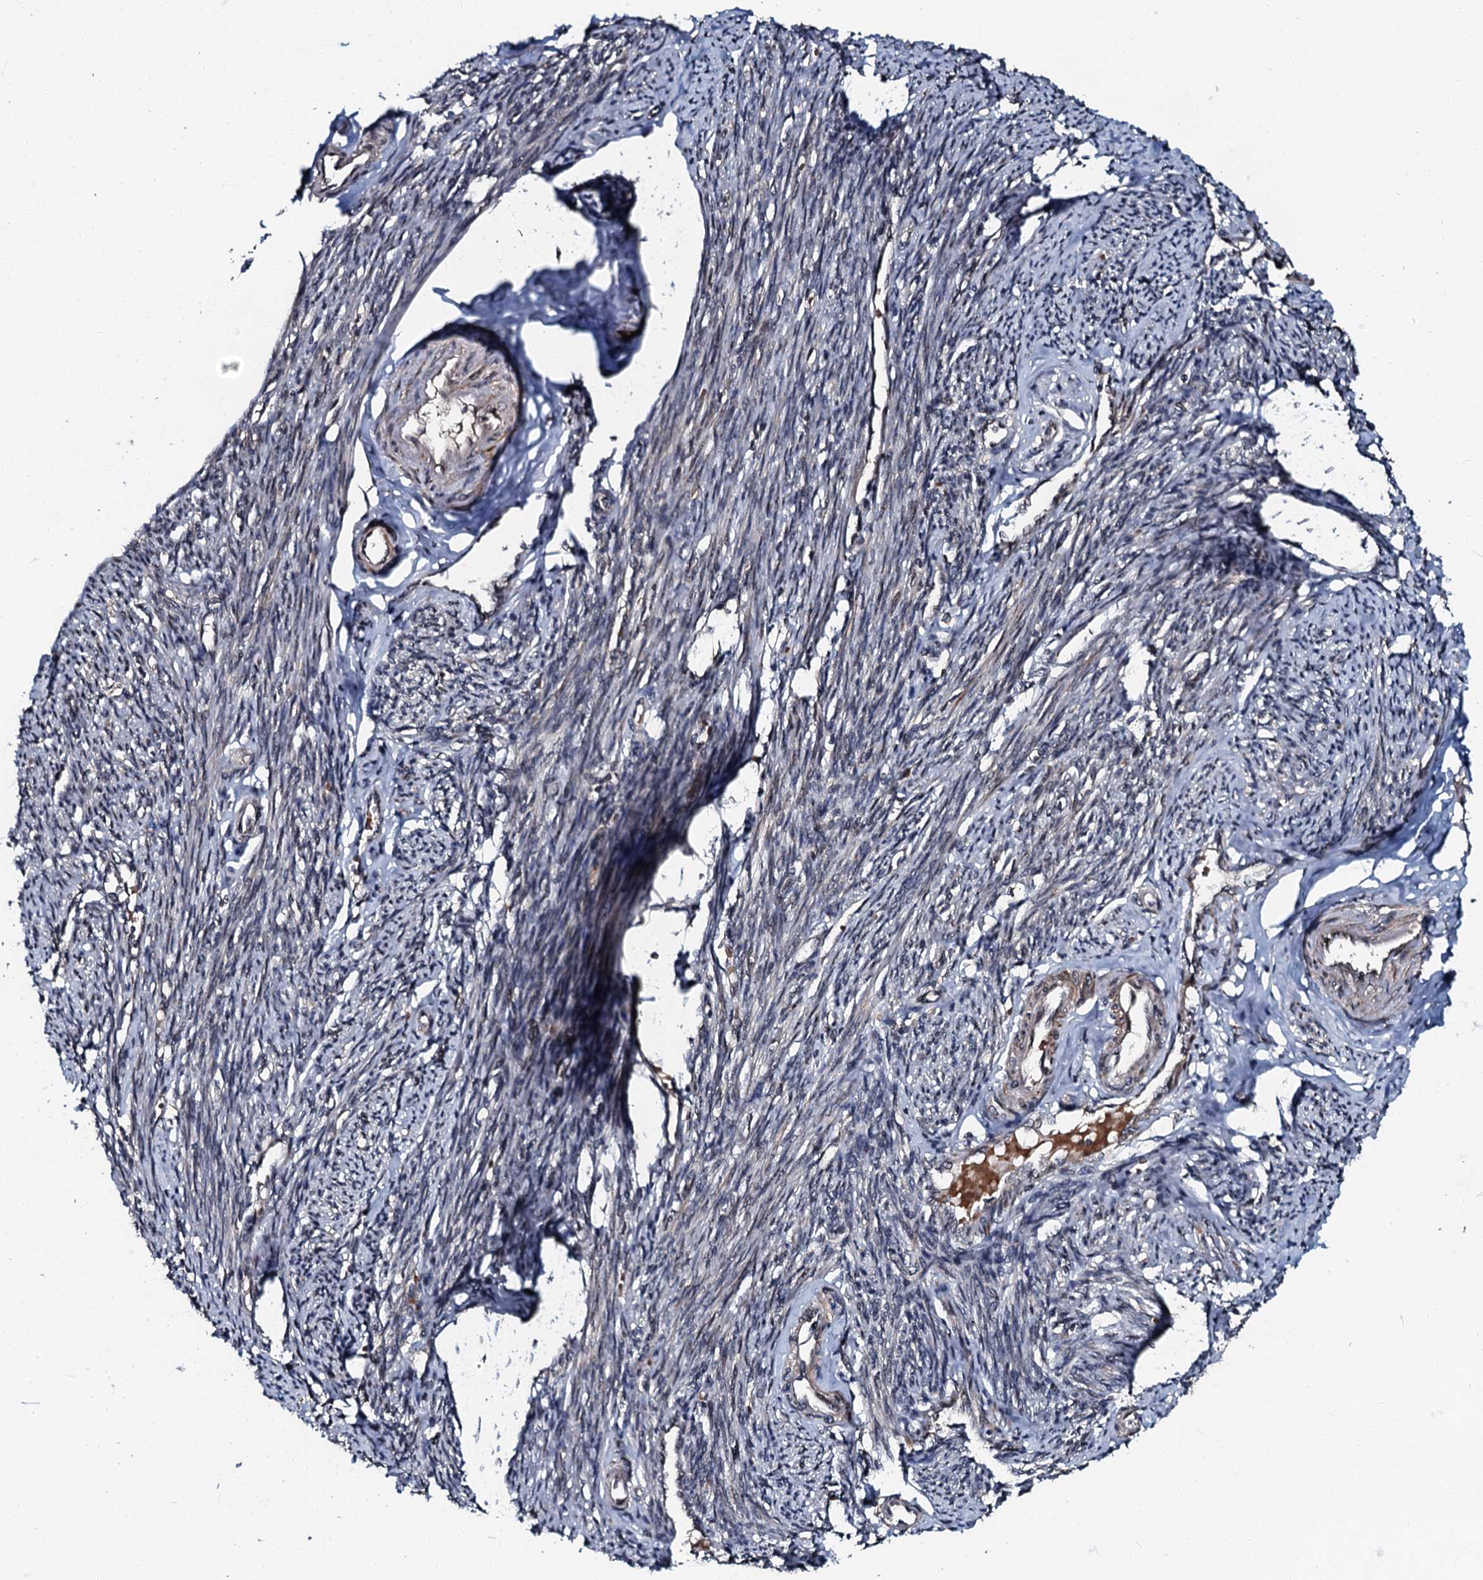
{"staining": {"intensity": "strong", "quantity": "25%-75%", "location": "cytoplasmic/membranous"}, "tissue": "smooth muscle", "cell_type": "Smooth muscle cells", "image_type": "normal", "snomed": [{"axis": "morphology", "description": "Normal tissue, NOS"}, {"axis": "topography", "description": "Smooth muscle"}, {"axis": "topography", "description": "Uterus"}], "caption": "A high amount of strong cytoplasmic/membranous staining is present in about 25%-75% of smooth muscle cells in normal smooth muscle. The staining is performed using DAB (3,3'-diaminobenzidine) brown chromogen to label protein expression. The nuclei are counter-stained blue using hematoxylin.", "gene": "N4BP1", "patient": {"sex": "female", "age": 59}}